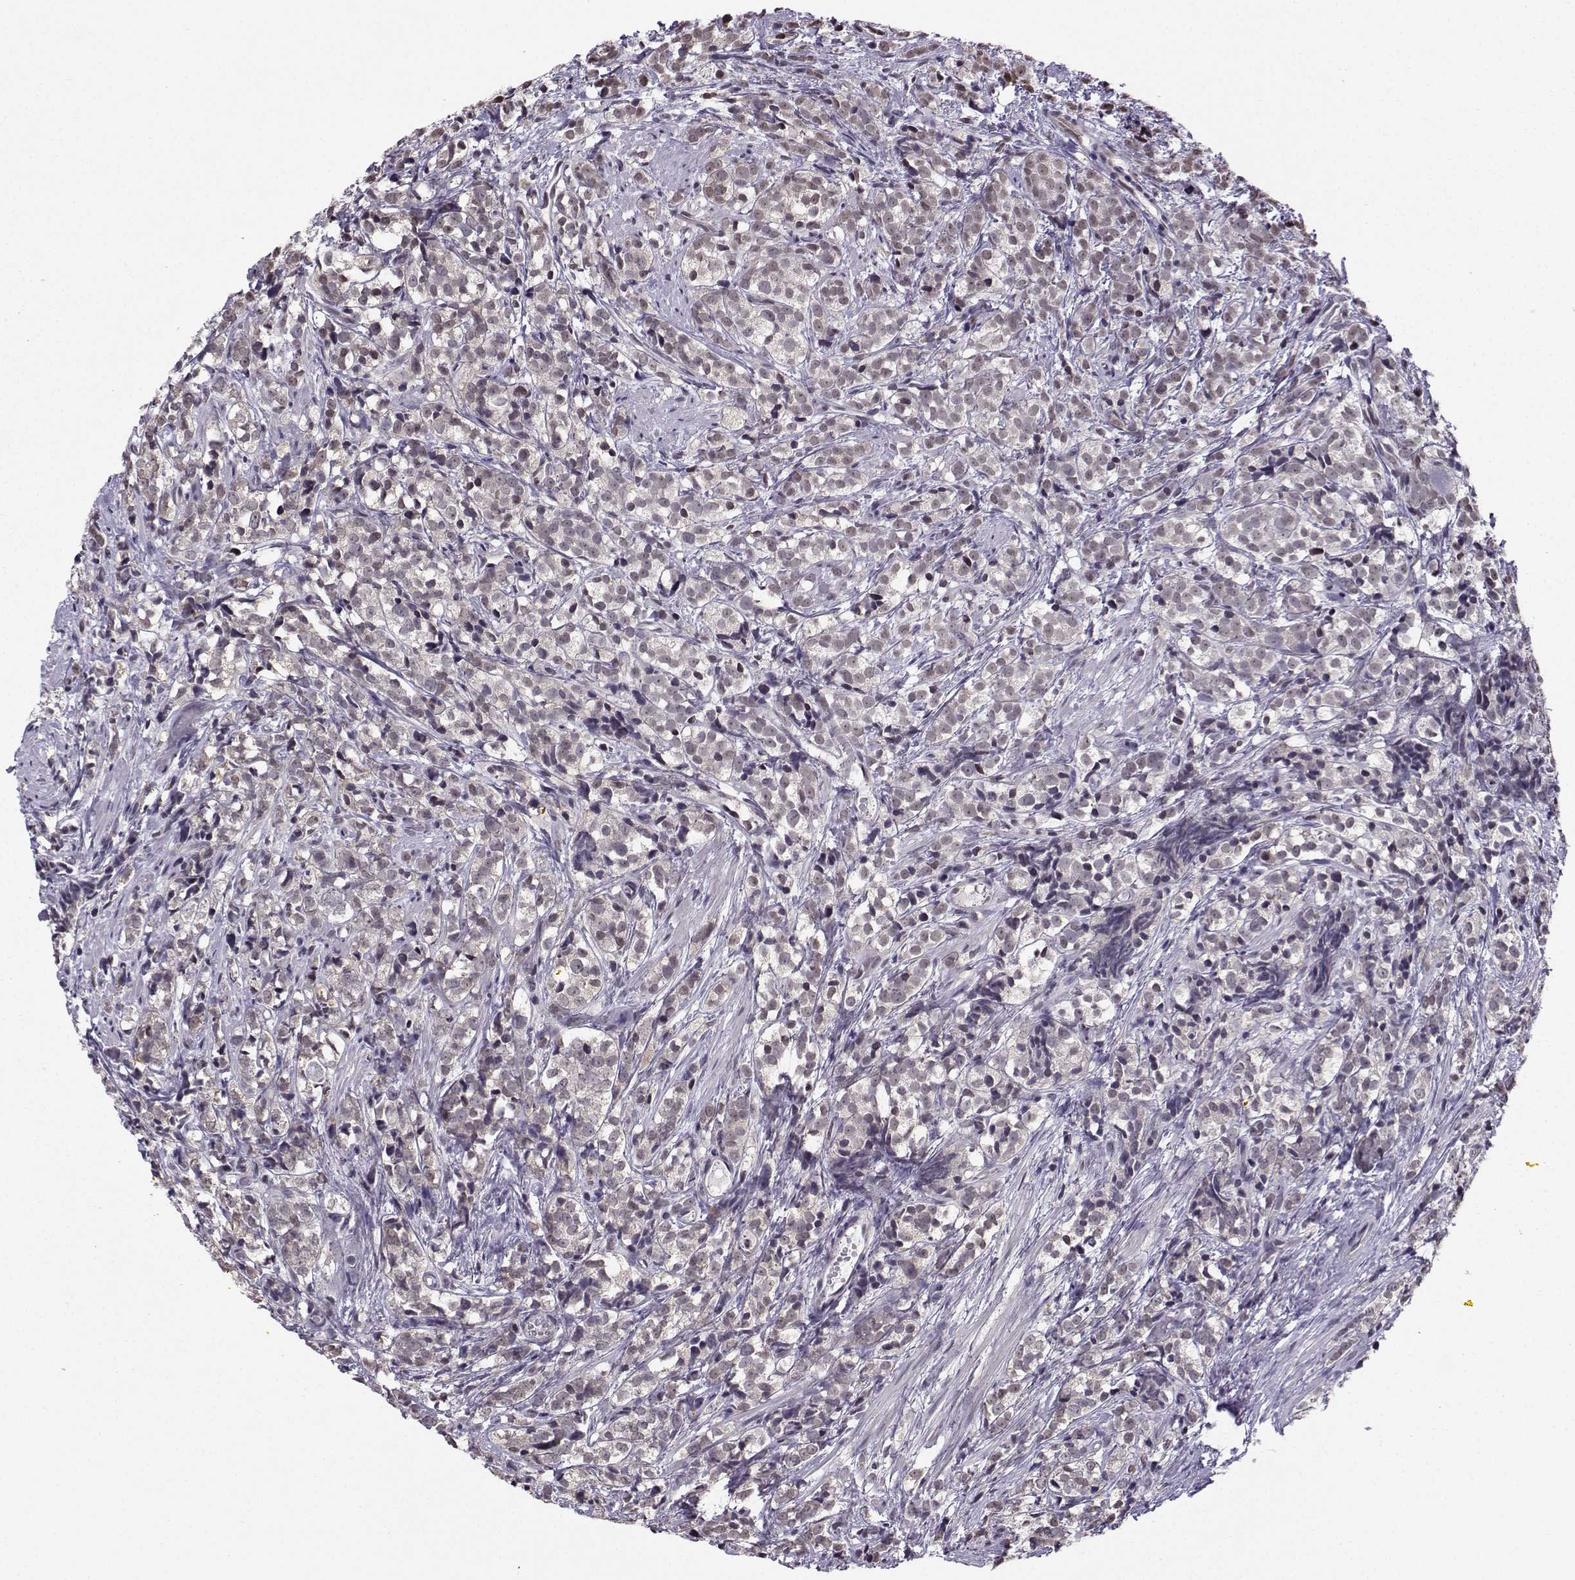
{"staining": {"intensity": "negative", "quantity": "none", "location": "none"}, "tissue": "prostate cancer", "cell_type": "Tumor cells", "image_type": "cancer", "snomed": [{"axis": "morphology", "description": "Adenocarcinoma, High grade"}, {"axis": "topography", "description": "Prostate"}], "caption": "An immunohistochemistry photomicrograph of adenocarcinoma (high-grade) (prostate) is shown. There is no staining in tumor cells of adenocarcinoma (high-grade) (prostate).", "gene": "EZH1", "patient": {"sex": "male", "age": 53}}